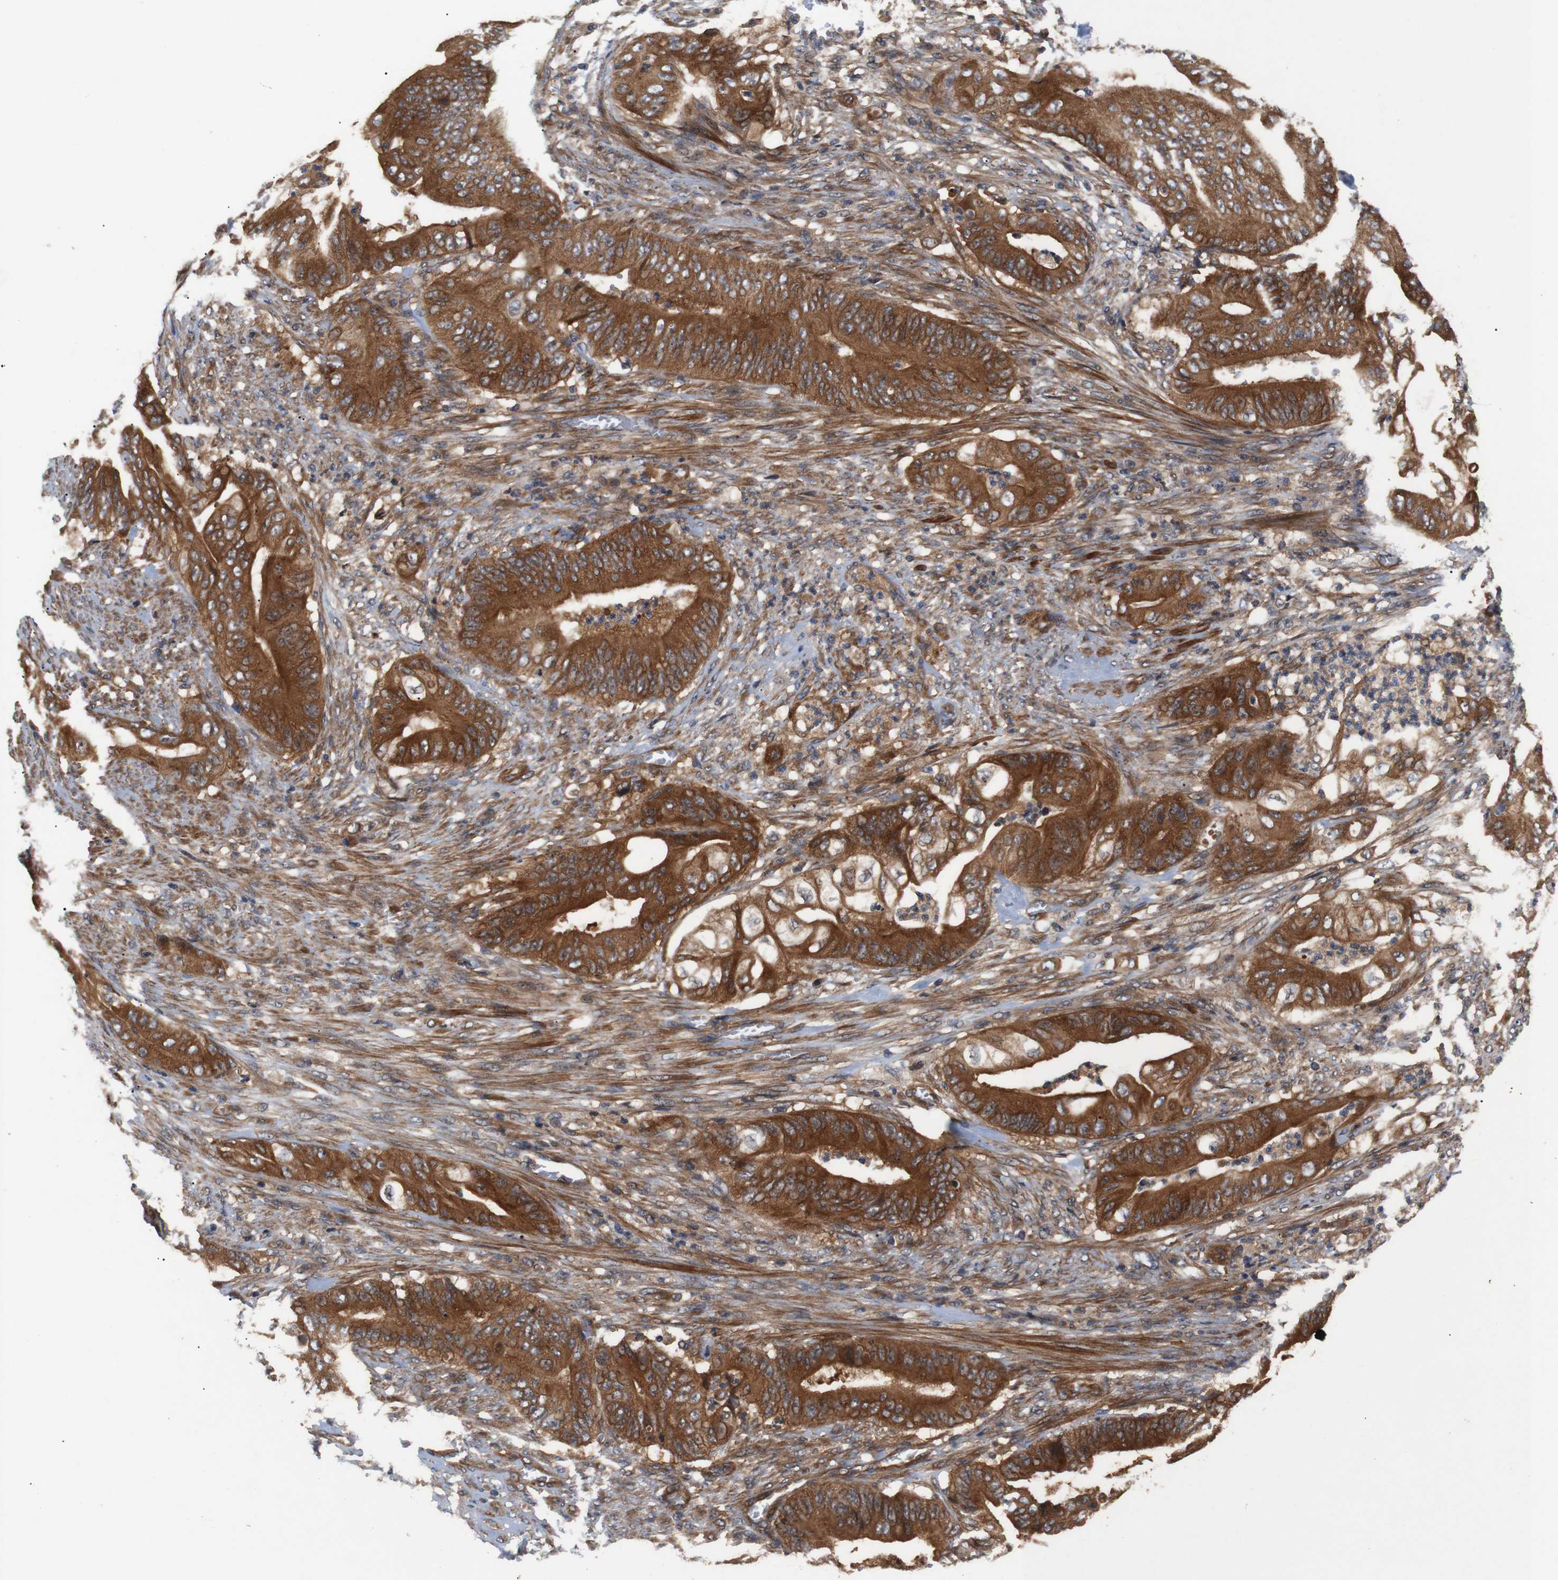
{"staining": {"intensity": "strong", "quantity": ">75%", "location": "cytoplasmic/membranous"}, "tissue": "stomach cancer", "cell_type": "Tumor cells", "image_type": "cancer", "snomed": [{"axis": "morphology", "description": "Adenocarcinoma, NOS"}, {"axis": "topography", "description": "Stomach"}], "caption": "Protein expression analysis of human stomach adenocarcinoma reveals strong cytoplasmic/membranous staining in approximately >75% of tumor cells.", "gene": "PAWR", "patient": {"sex": "female", "age": 73}}